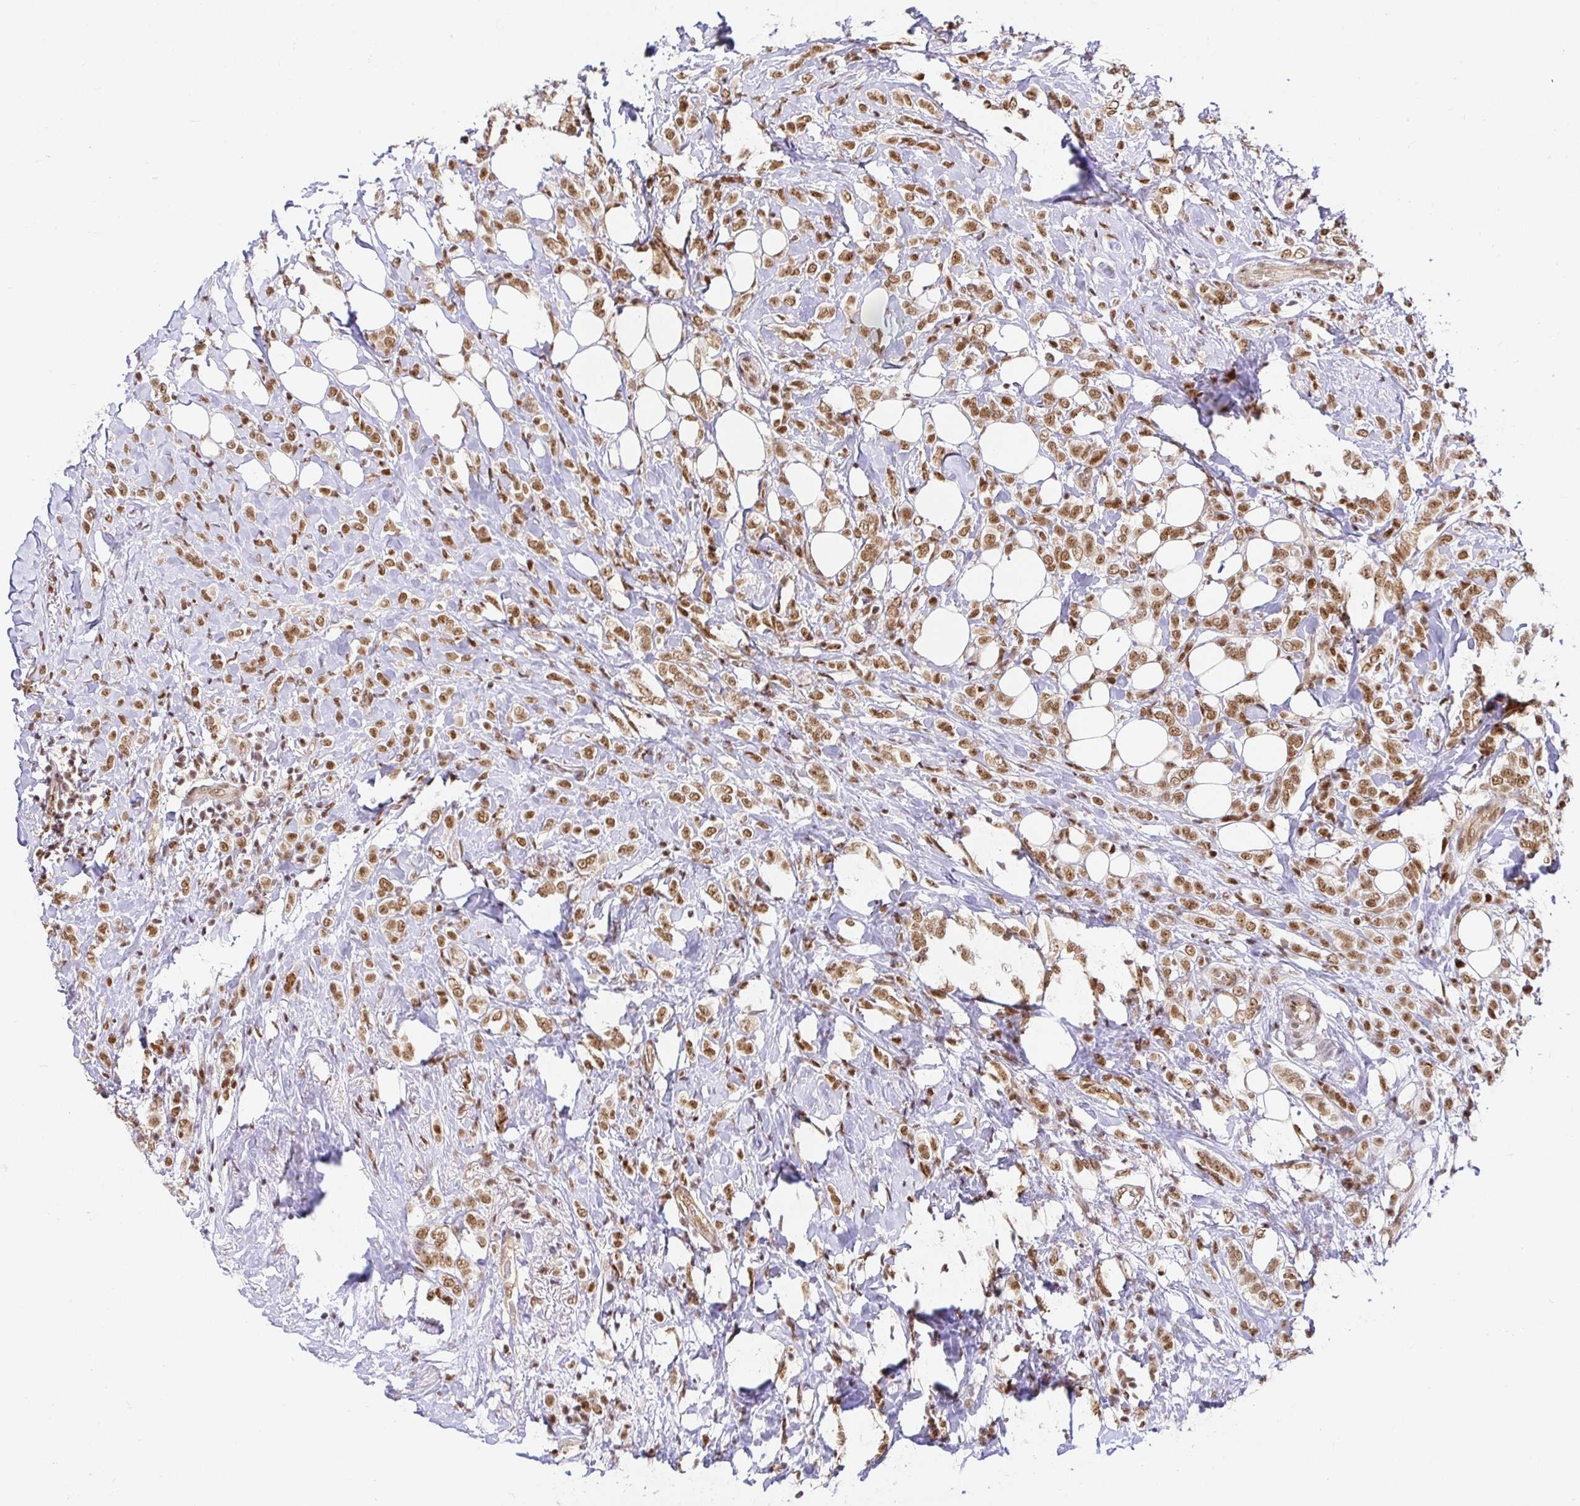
{"staining": {"intensity": "moderate", "quantity": ">75%", "location": "nuclear"}, "tissue": "breast cancer", "cell_type": "Tumor cells", "image_type": "cancer", "snomed": [{"axis": "morphology", "description": "Lobular carcinoma"}, {"axis": "topography", "description": "Breast"}], "caption": "Tumor cells display moderate nuclear positivity in about >75% of cells in breast cancer. The protein is shown in brown color, while the nuclei are stained blue.", "gene": "USF1", "patient": {"sex": "female", "age": 49}}